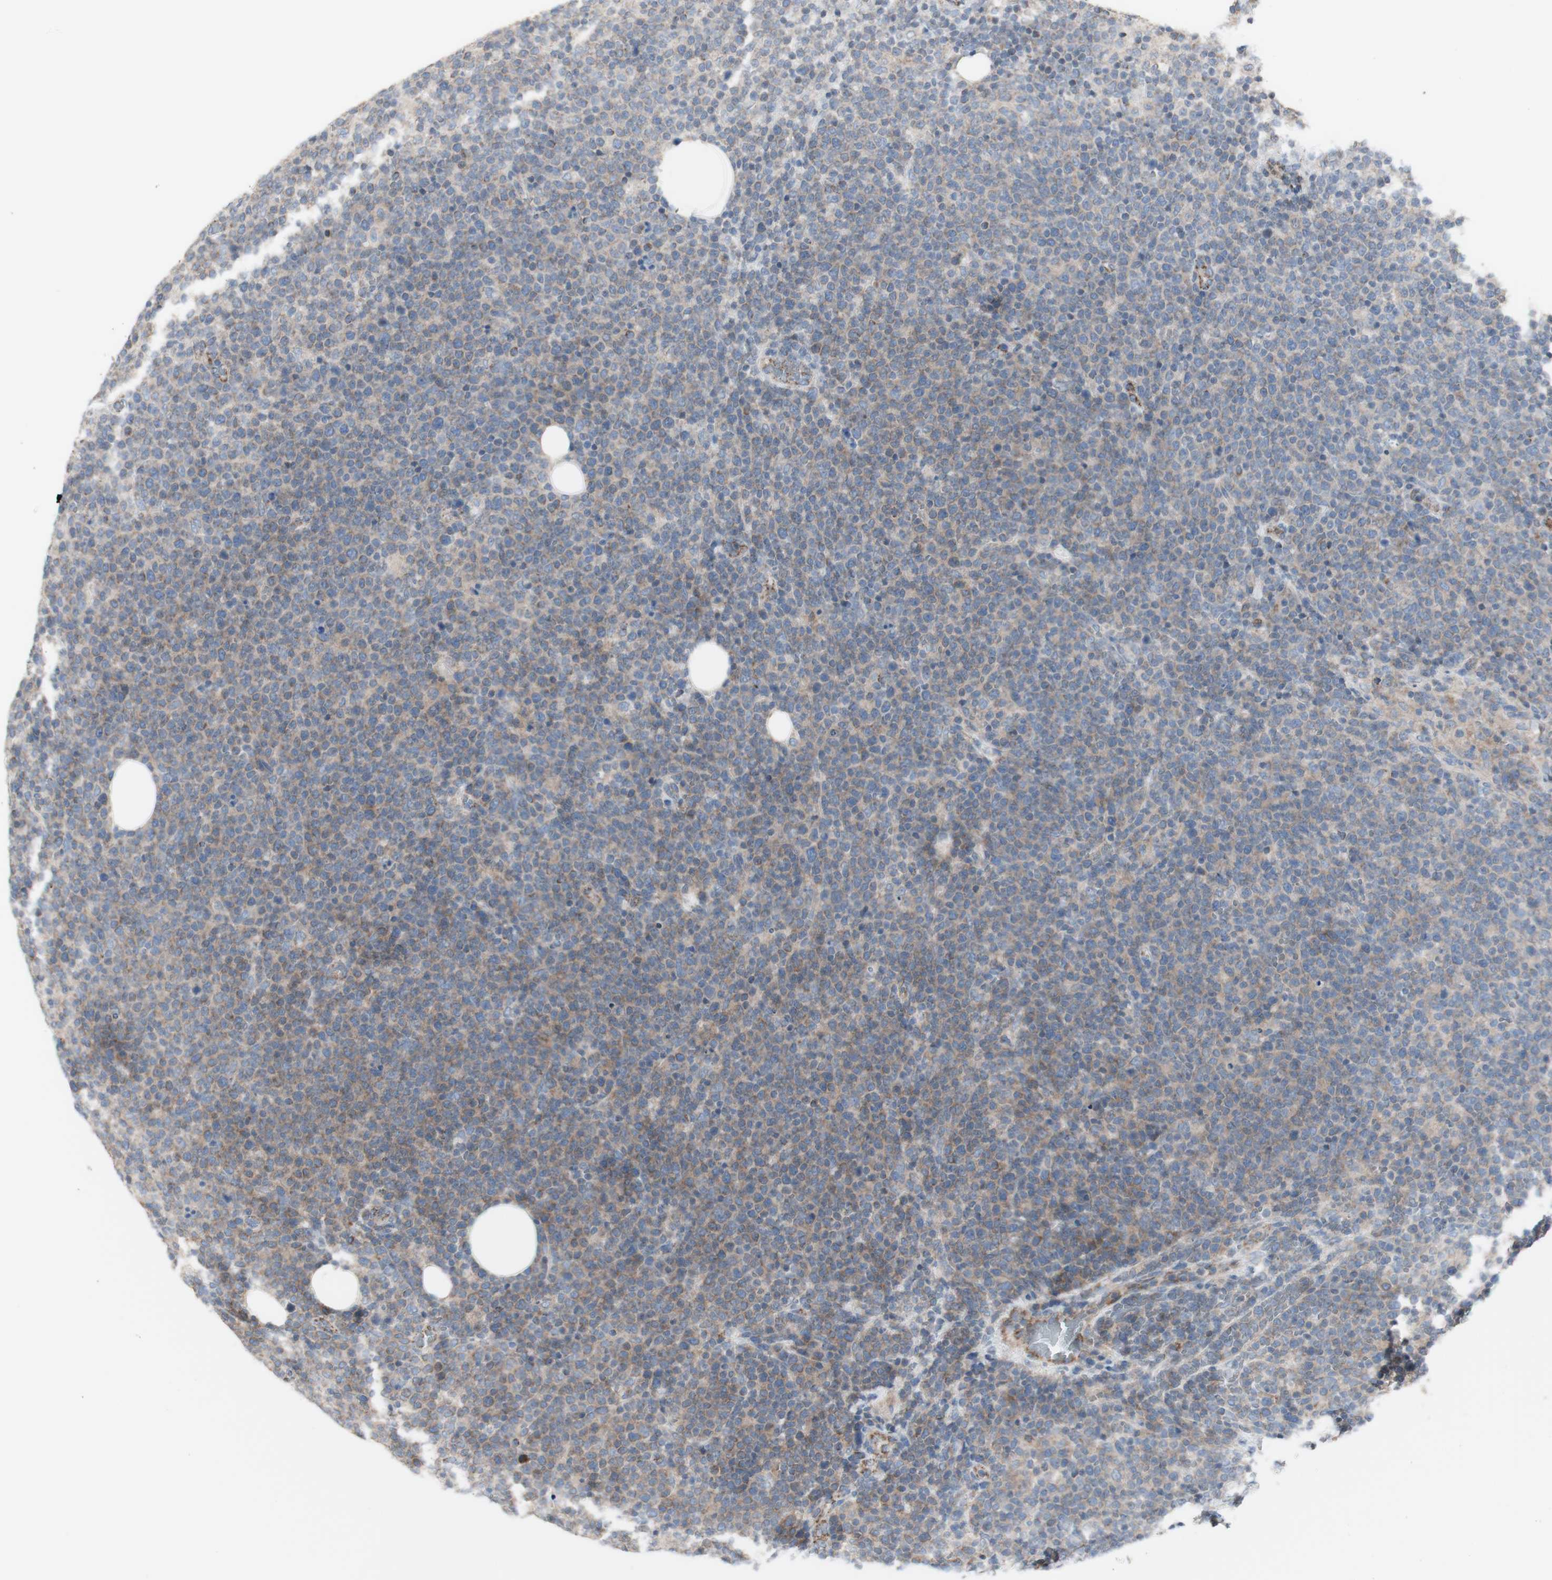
{"staining": {"intensity": "weak", "quantity": "<25%", "location": "cytoplasmic/membranous"}, "tissue": "lymphoma", "cell_type": "Tumor cells", "image_type": "cancer", "snomed": [{"axis": "morphology", "description": "Malignant lymphoma, non-Hodgkin's type, High grade"}, {"axis": "topography", "description": "Lymph node"}], "caption": "The image exhibits no staining of tumor cells in lymphoma.", "gene": "C3orf52", "patient": {"sex": "male", "age": 61}}